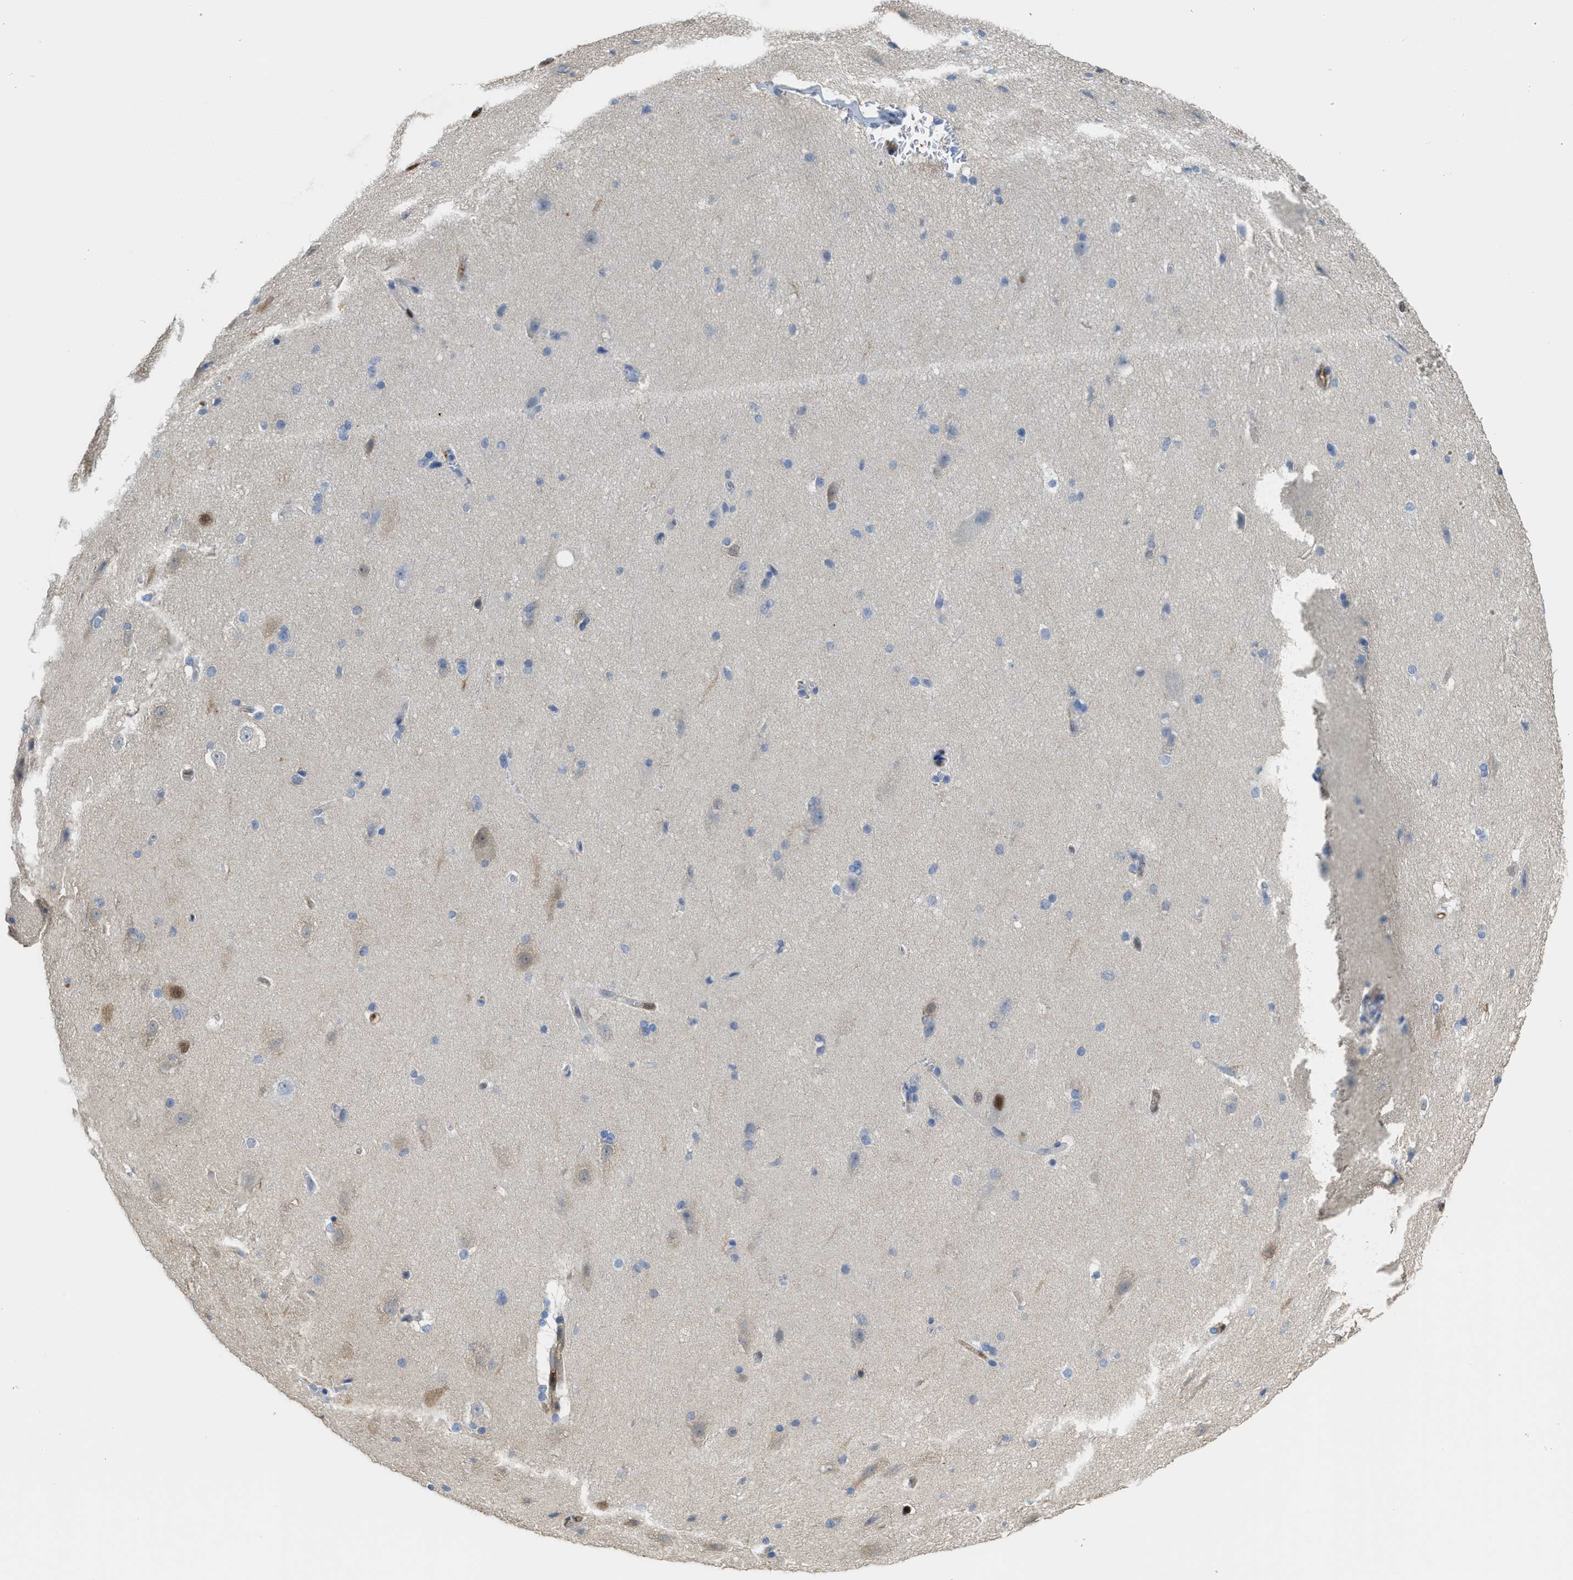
{"staining": {"intensity": "negative", "quantity": "none", "location": "none"}, "tissue": "cerebral cortex", "cell_type": "Endothelial cells", "image_type": "normal", "snomed": [{"axis": "morphology", "description": "Normal tissue, NOS"}, {"axis": "topography", "description": "Cerebral cortex"}, {"axis": "topography", "description": "Hippocampus"}], "caption": "Benign cerebral cortex was stained to show a protein in brown. There is no significant expression in endothelial cells. The staining is performed using DAB (3,3'-diaminobenzidine) brown chromogen with nuclei counter-stained in using hematoxylin.", "gene": "ASS1", "patient": {"sex": "female", "age": 19}}